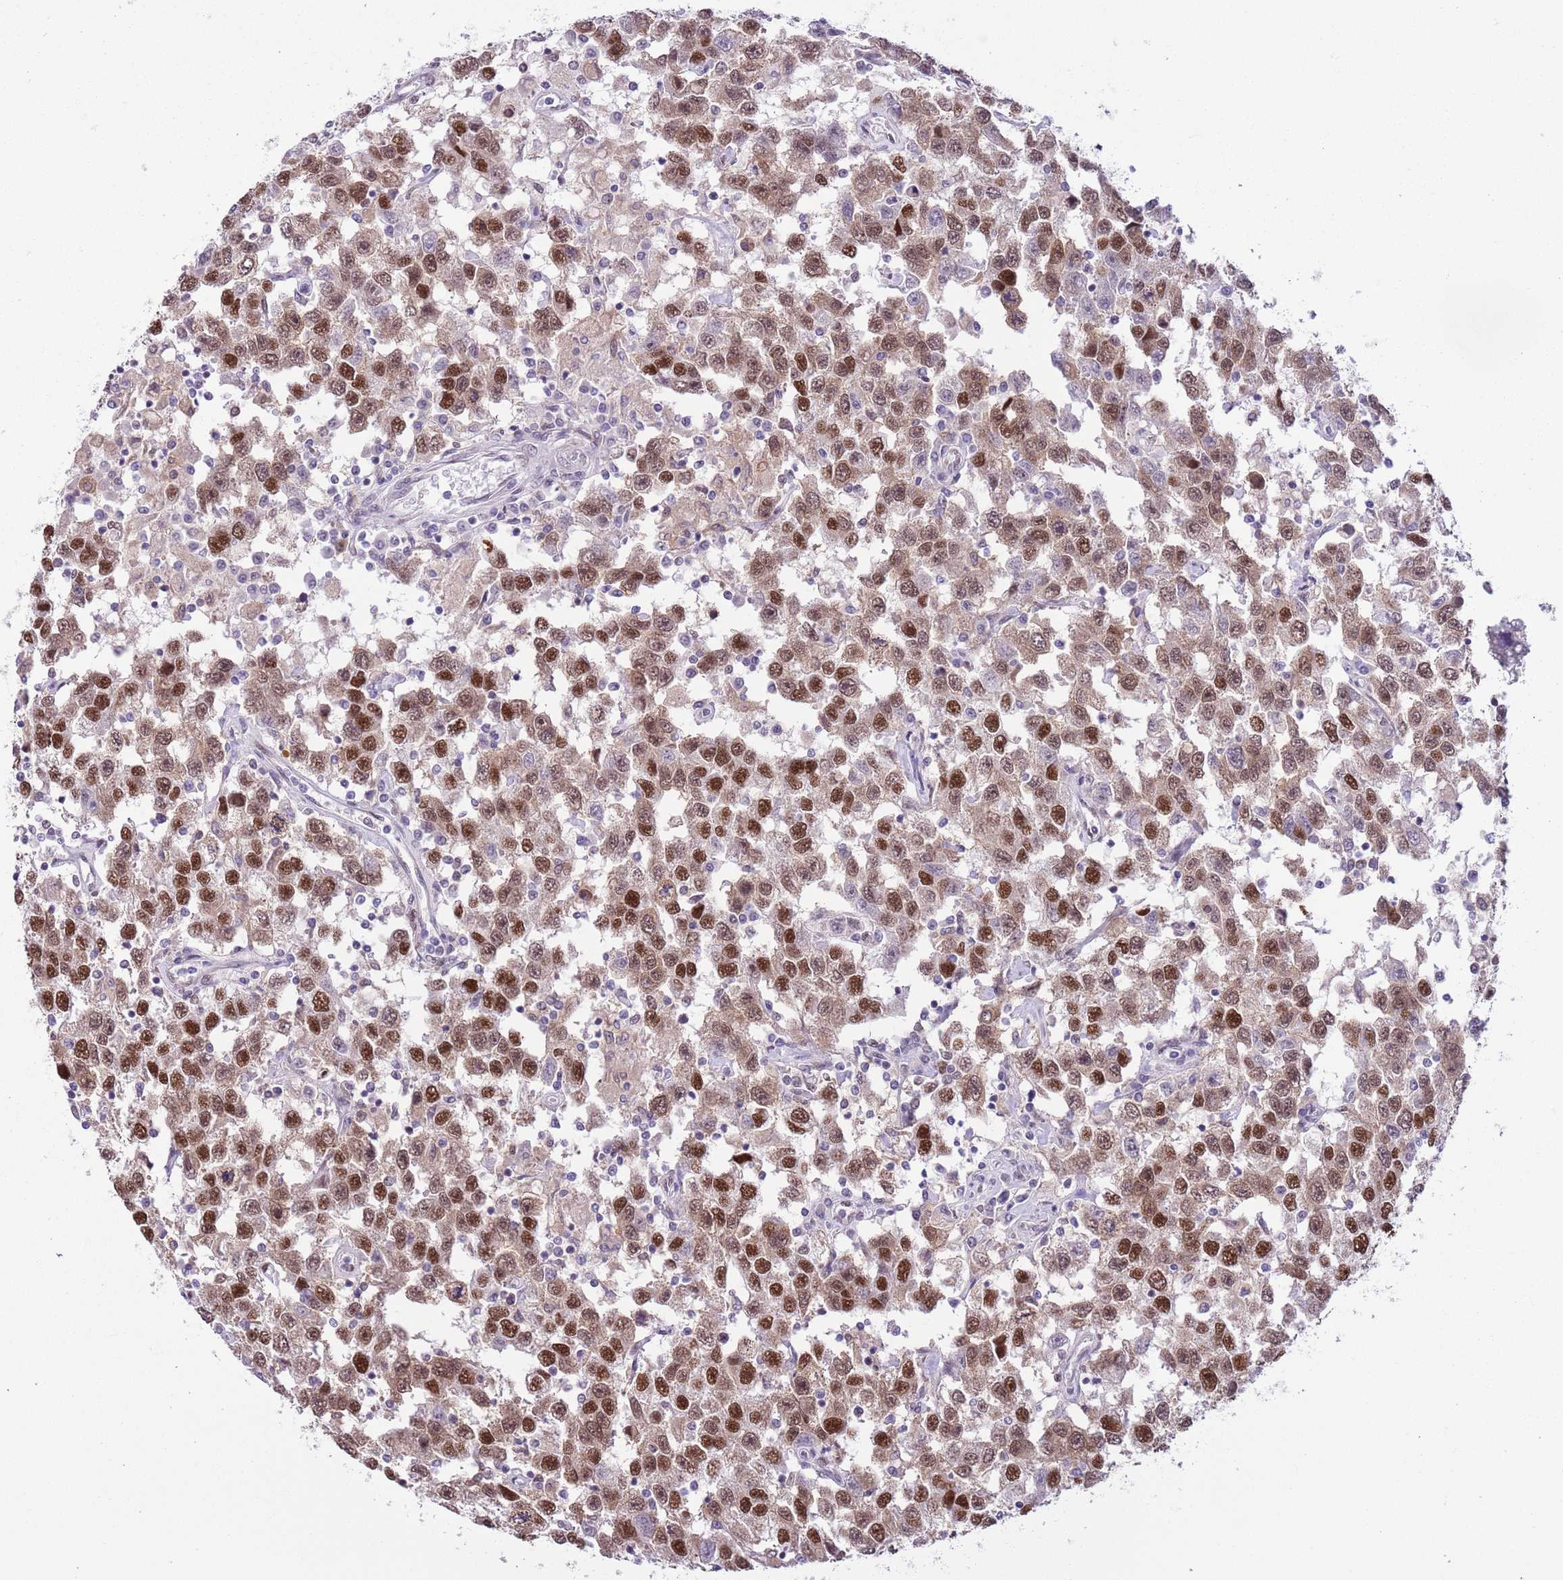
{"staining": {"intensity": "strong", "quantity": ">75%", "location": "nuclear"}, "tissue": "testis cancer", "cell_type": "Tumor cells", "image_type": "cancer", "snomed": [{"axis": "morphology", "description": "Seminoma, NOS"}, {"axis": "topography", "description": "Testis"}], "caption": "Immunohistochemical staining of testis cancer (seminoma) shows strong nuclear protein positivity in about >75% of tumor cells.", "gene": "ZNF576", "patient": {"sex": "male", "age": 41}}